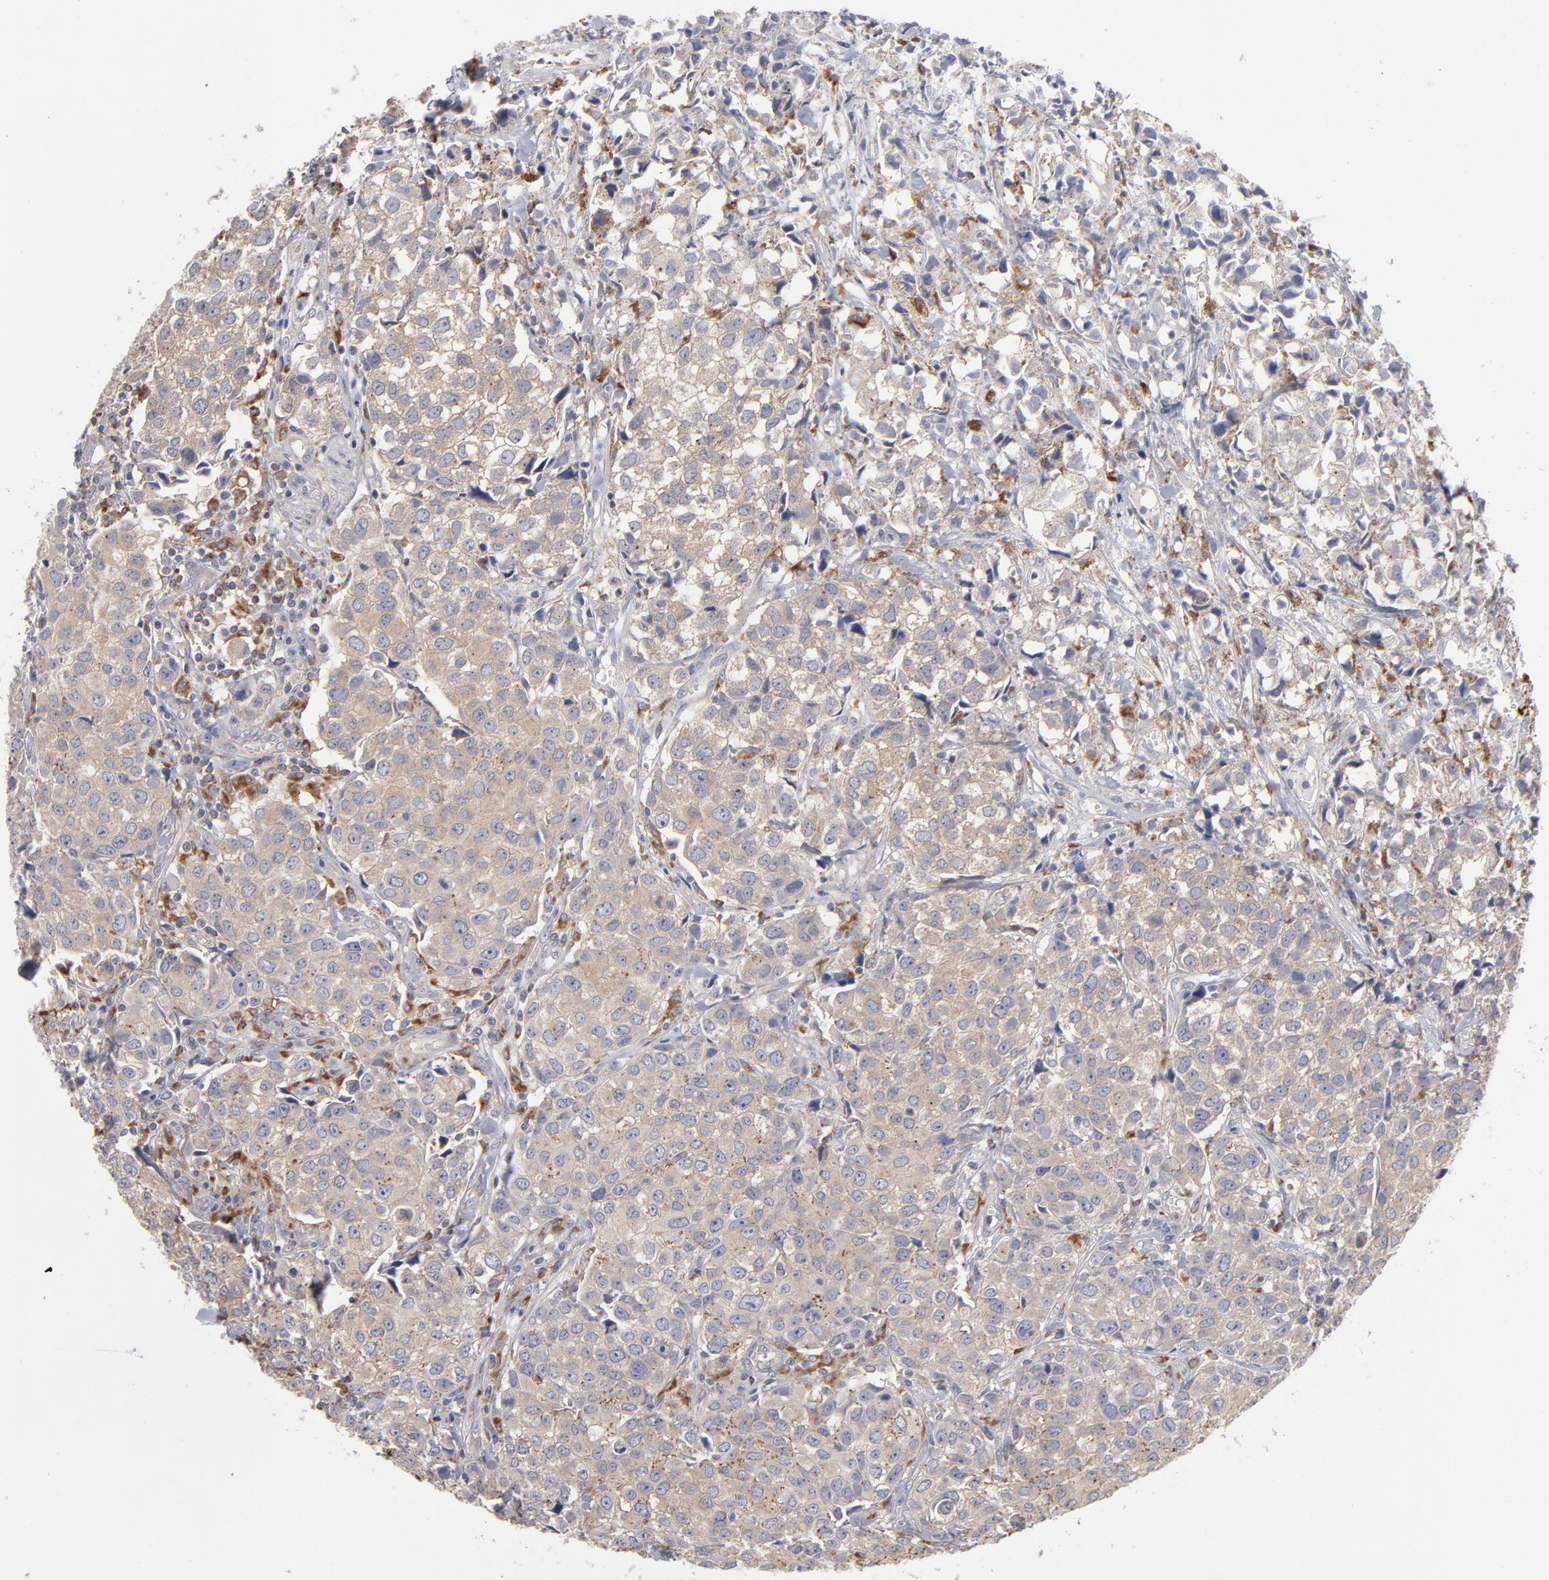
{"staining": {"intensity": "weak", "quantity": ">75%", "location": "cytoplasmic/membranous"}, "tissue": "urothelial cancer", "cell_type": "Tumor cells", "image_type": "cancer", "snomed": [{"axis": "morphology", "description": "Urothelial carcinoma, High grade"}, {"axis": "topography", "description": "Urinary bladder"}], "caption": "Brown immunohistochemical staining in human urothelial cancer shows weak cytoplasmic/membranous staining in approximately >75% of tumor cells.", "gene": "RRAGB", "patient": {"sex": "female", "age": 75}}